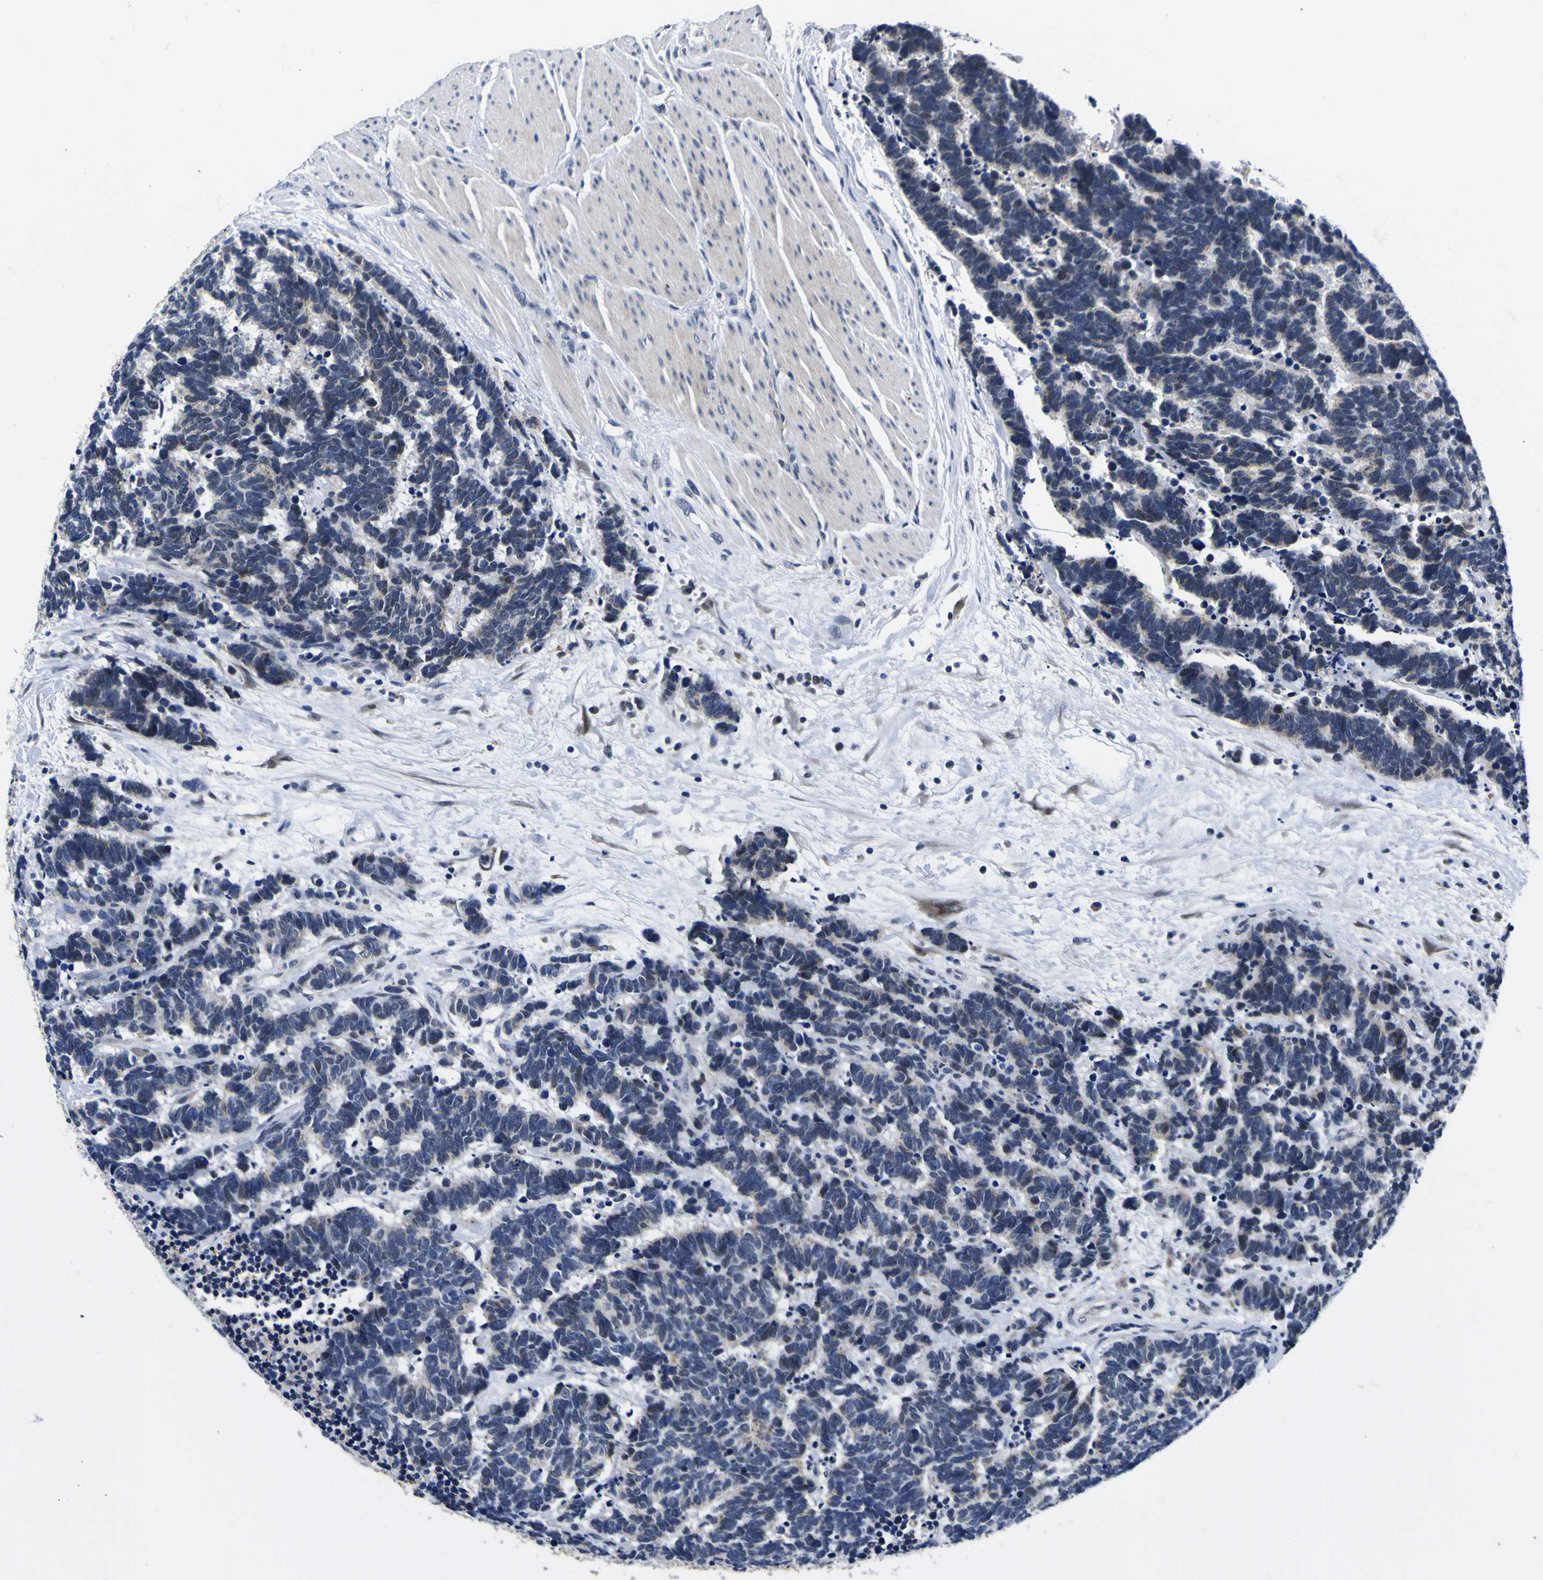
{"staining": {"intensity": "negative", "quantity": "none", "location": "none"}, "tissue": "carcinoid", "cell_type": "Tumor cells", "image_type": "cancer", "snomed": [{"axis": "morphology", "description": "Carcinoma, NOS"}, {"axis": "morphology", "description": "Carcinoid, malignant, NOS"}, {"axis": "topography", "description": "Urinary bladder"}], "caption": "Tumor cells are negative for brown protein staining in carcinoid (malignant).", "gene": "IGFLR1", "patient": {"sex": "male", "age": 57}}